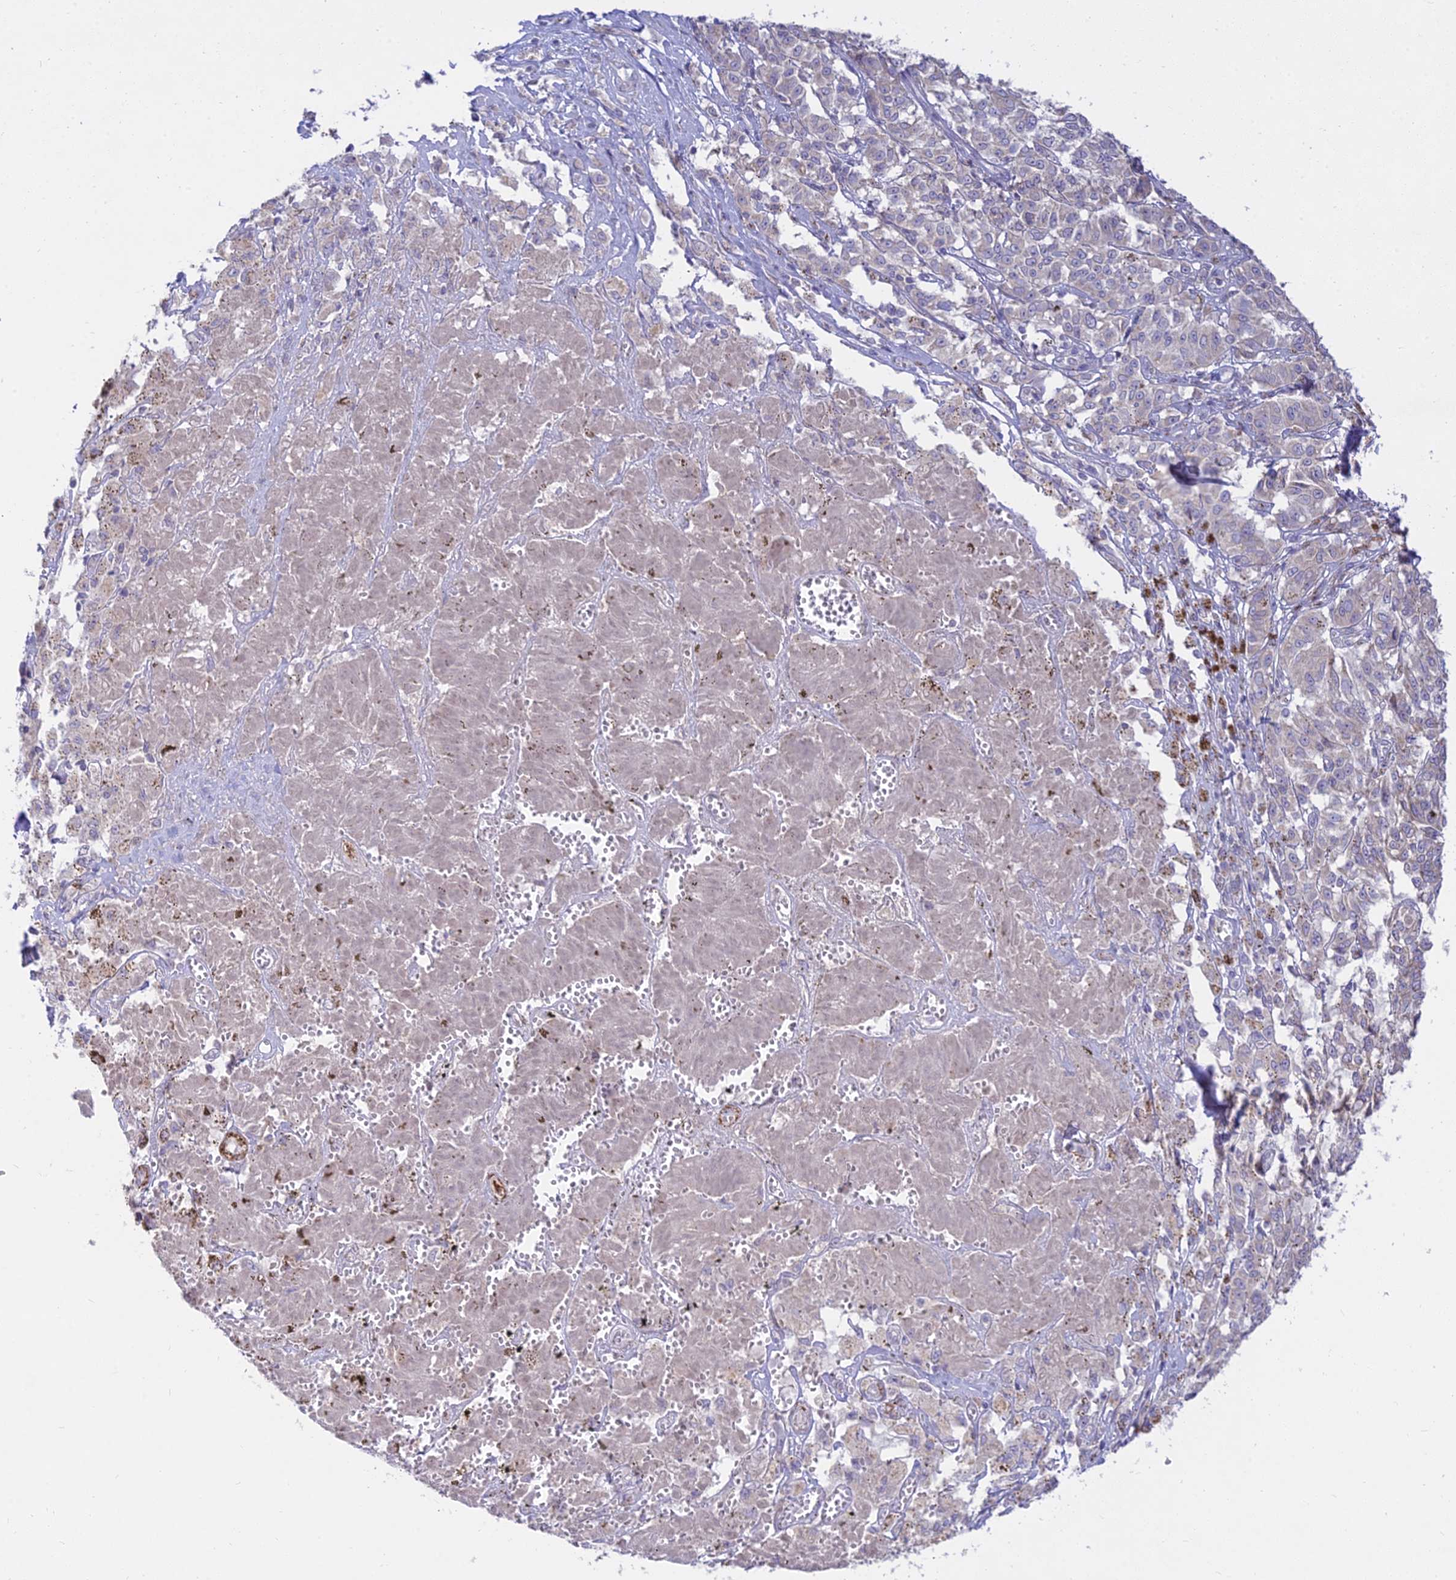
{"staining": {"intensity": "negative", "quantity": "none", "location": "none"}, "tissue": "melanoma", "cell_type": "Tumor cells", "image_type": "cancer", "snomed": [{"axis": "morphology", "description": "Malignant melanoma, NOS"}, {"axis": "topography", "description": "Skin"}], "caption": "This is an immunohistochemistry (IHC) histopathology image of malignant melanoma. There is no positivity in tumor cells.", "gene": "TMEM40", "patient": {"sex": "female", "age": 72}}